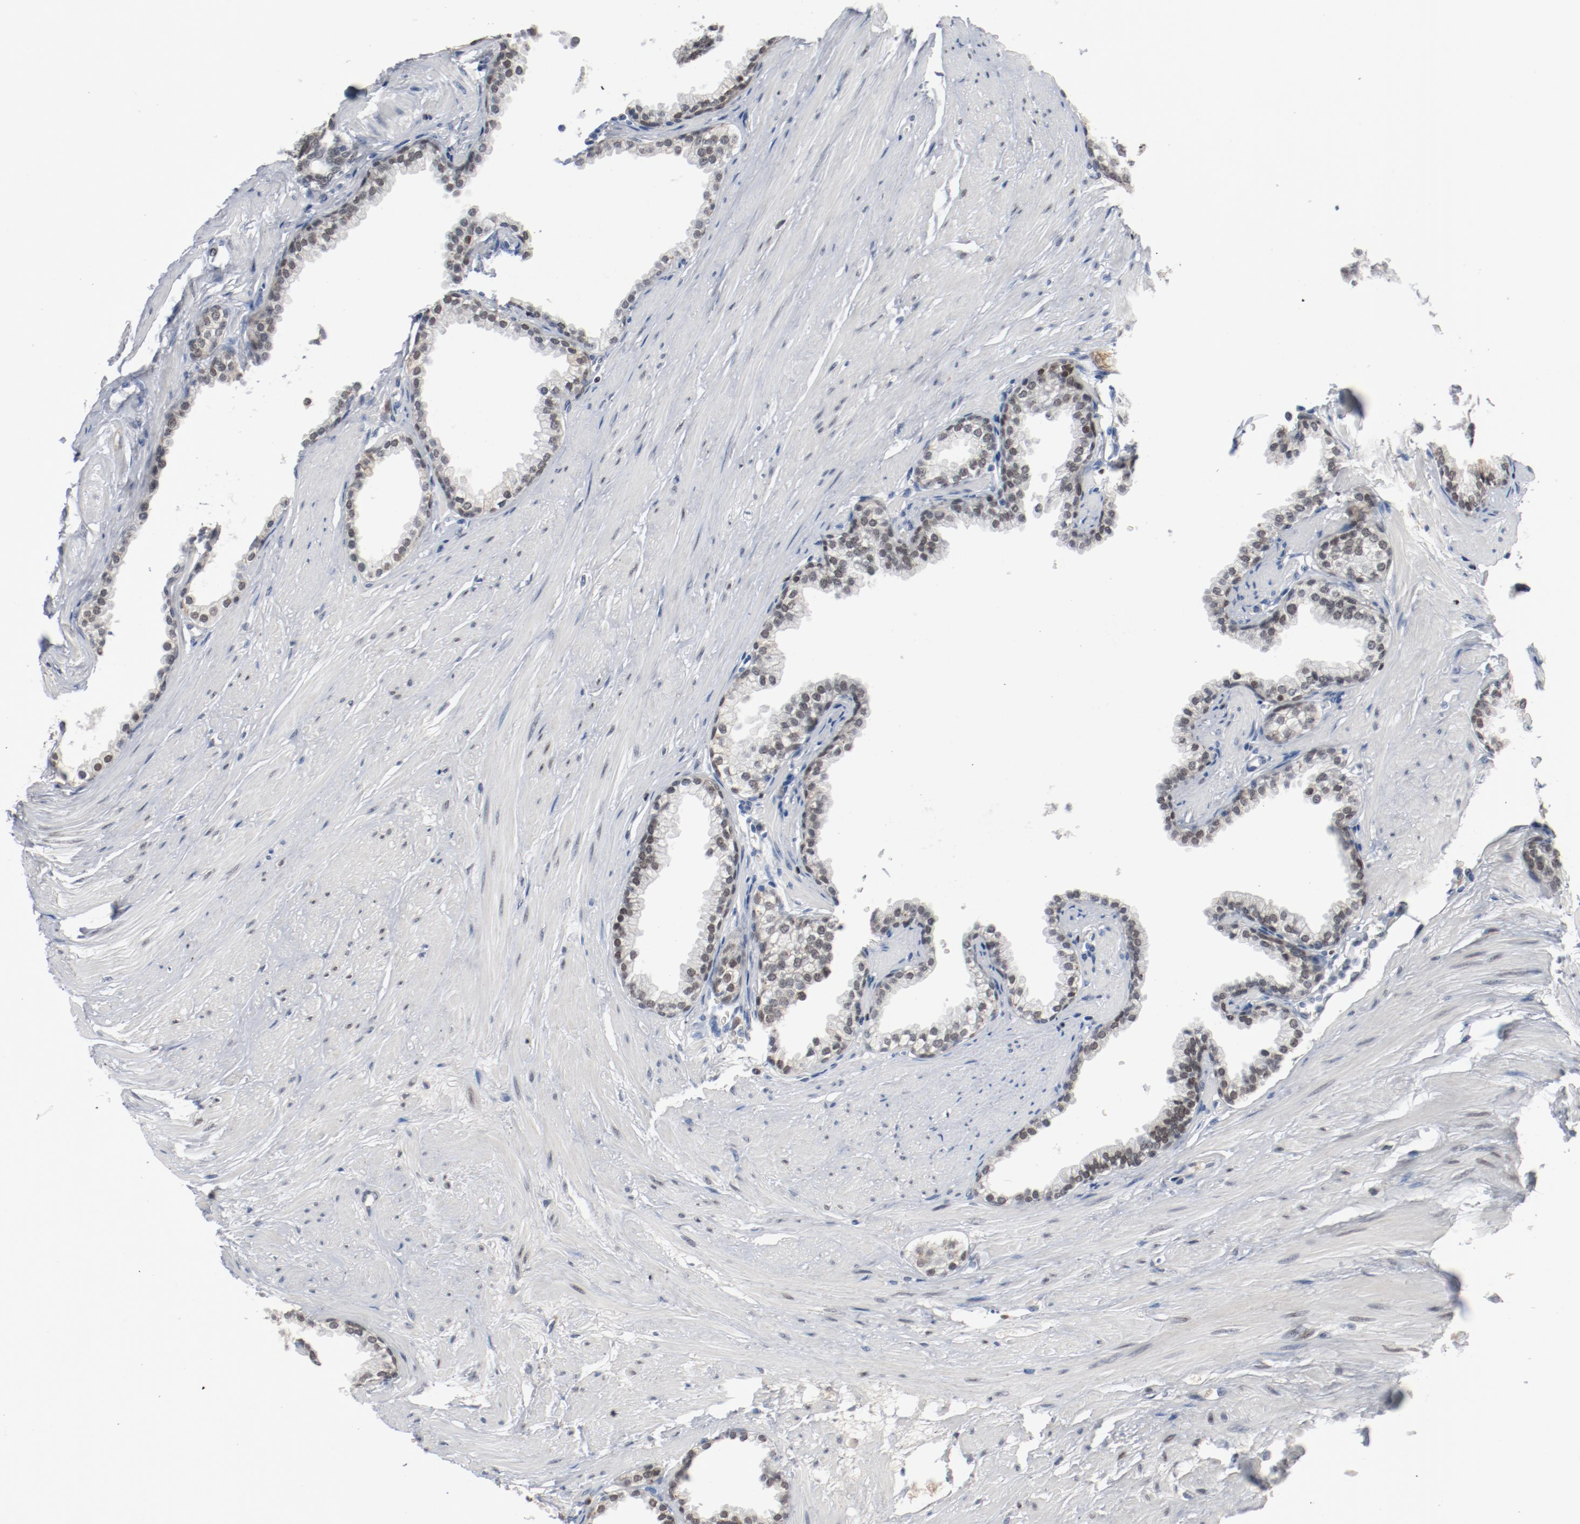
{"staining": {"intensity": "weak", "quantity": "25%-75%", "location": "nuclear"}, "tissue": "prostate", "cell_type": "Glandular cells", "image_type": "normal", "snomed": [{"axis": "morphology", "description": "Normal tissue, NOS"}, {"axis": "topography", "description": "Prostate"}], "caption": "Immunohistochemistry staining of unremarkable prostate, which exhibits low levels of weak nuclear expression in approximately 25%-75% of glandular cells indicating weak nuclear protein staining. The staining was performed using DAB (brown) for protein detection and nuclei were counterstained in hematoxylin (blue).", "gene": "ENSG00000285708", "patient": {"sex": "male", "age": 64}}